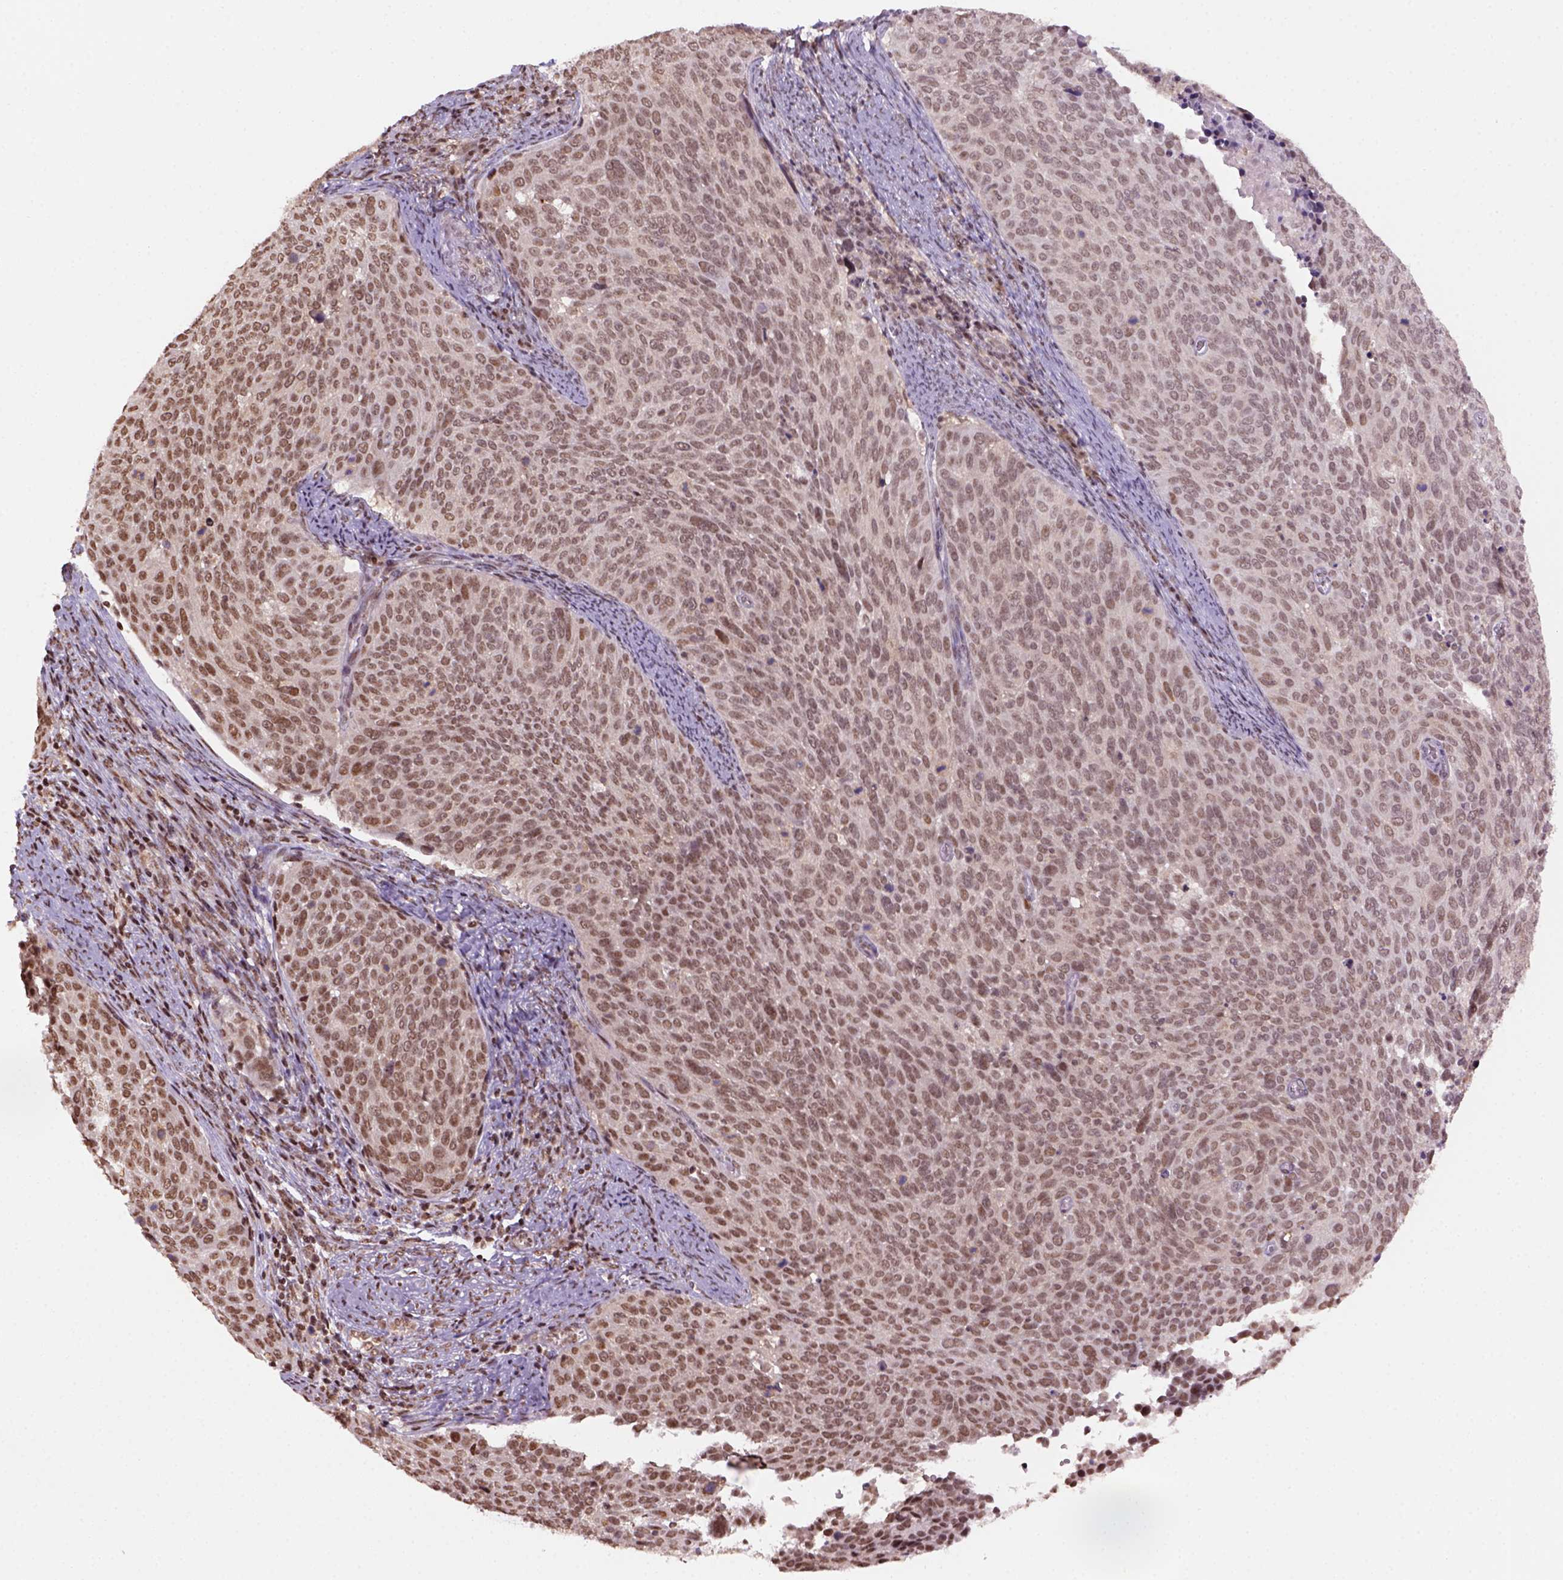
{"staining": {"intensity": "moderate", "quantity": ">75%", "location": "nuclear"}, "tissue": "cervical cancer", "cell_type": "Tumor cells", "image_type": "cancer", "snomed": [{"axis": "morphology", "description": "Squamous cell carcinoma, NOS"}, {"axis": "topography", "description": "Cervix"}], "caption": "Immunohistochemistry (IHC) staining of cervical cancer (squamous cell carcinoma), which reveals medium levels of moderate nuclear staining in about >75% of tumor cells indicating moderate nuclear protein expression. The staining was performed using DAB (brown) for protein detection and nuclei were counterstained in hematoxylin (blue).", "gene": "GOT1", "patient": {"sex": "female", "age": 39}}